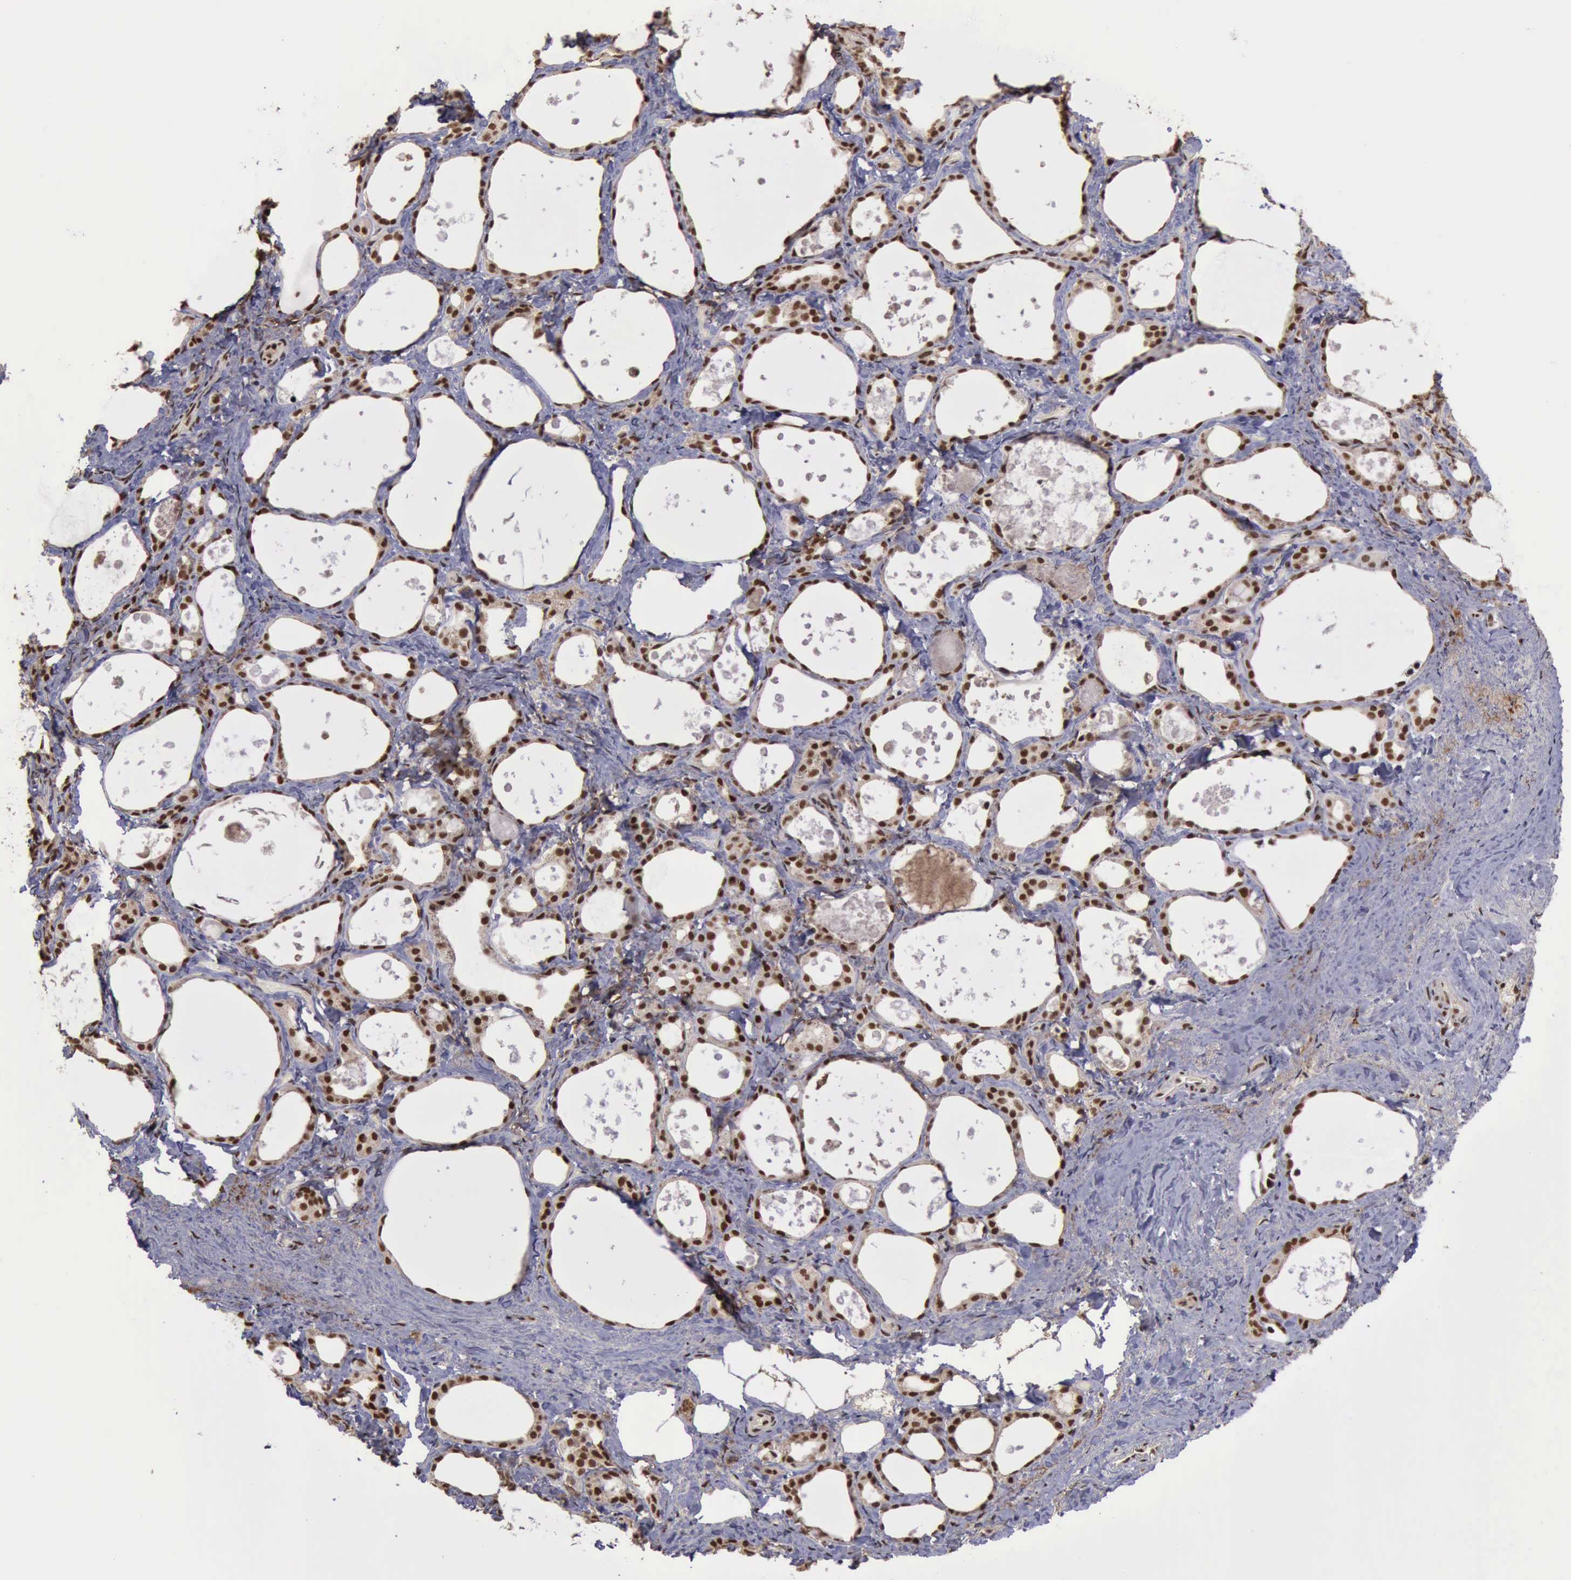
{"staining": {"intensity": "strong", "quantity": ">75%", "location": "nuclear"}, "tissue": "thyroid gland", "cell_type": "Glandular cells", "image_type": "normal", "snomed": [{"axis": "morphology", "description": "Normal tissue, NOS"}, {"axis": "topography", "description": "Thyroid gland"}], "caption": "This histopathology image exhibits immunohistochemistry staining of benign human thyroid gland, with high strong nuclear positivity in about >75% of glandular cells.", "gene": "TRMT2A", "patient": {"sex": "female", "age": 75}}